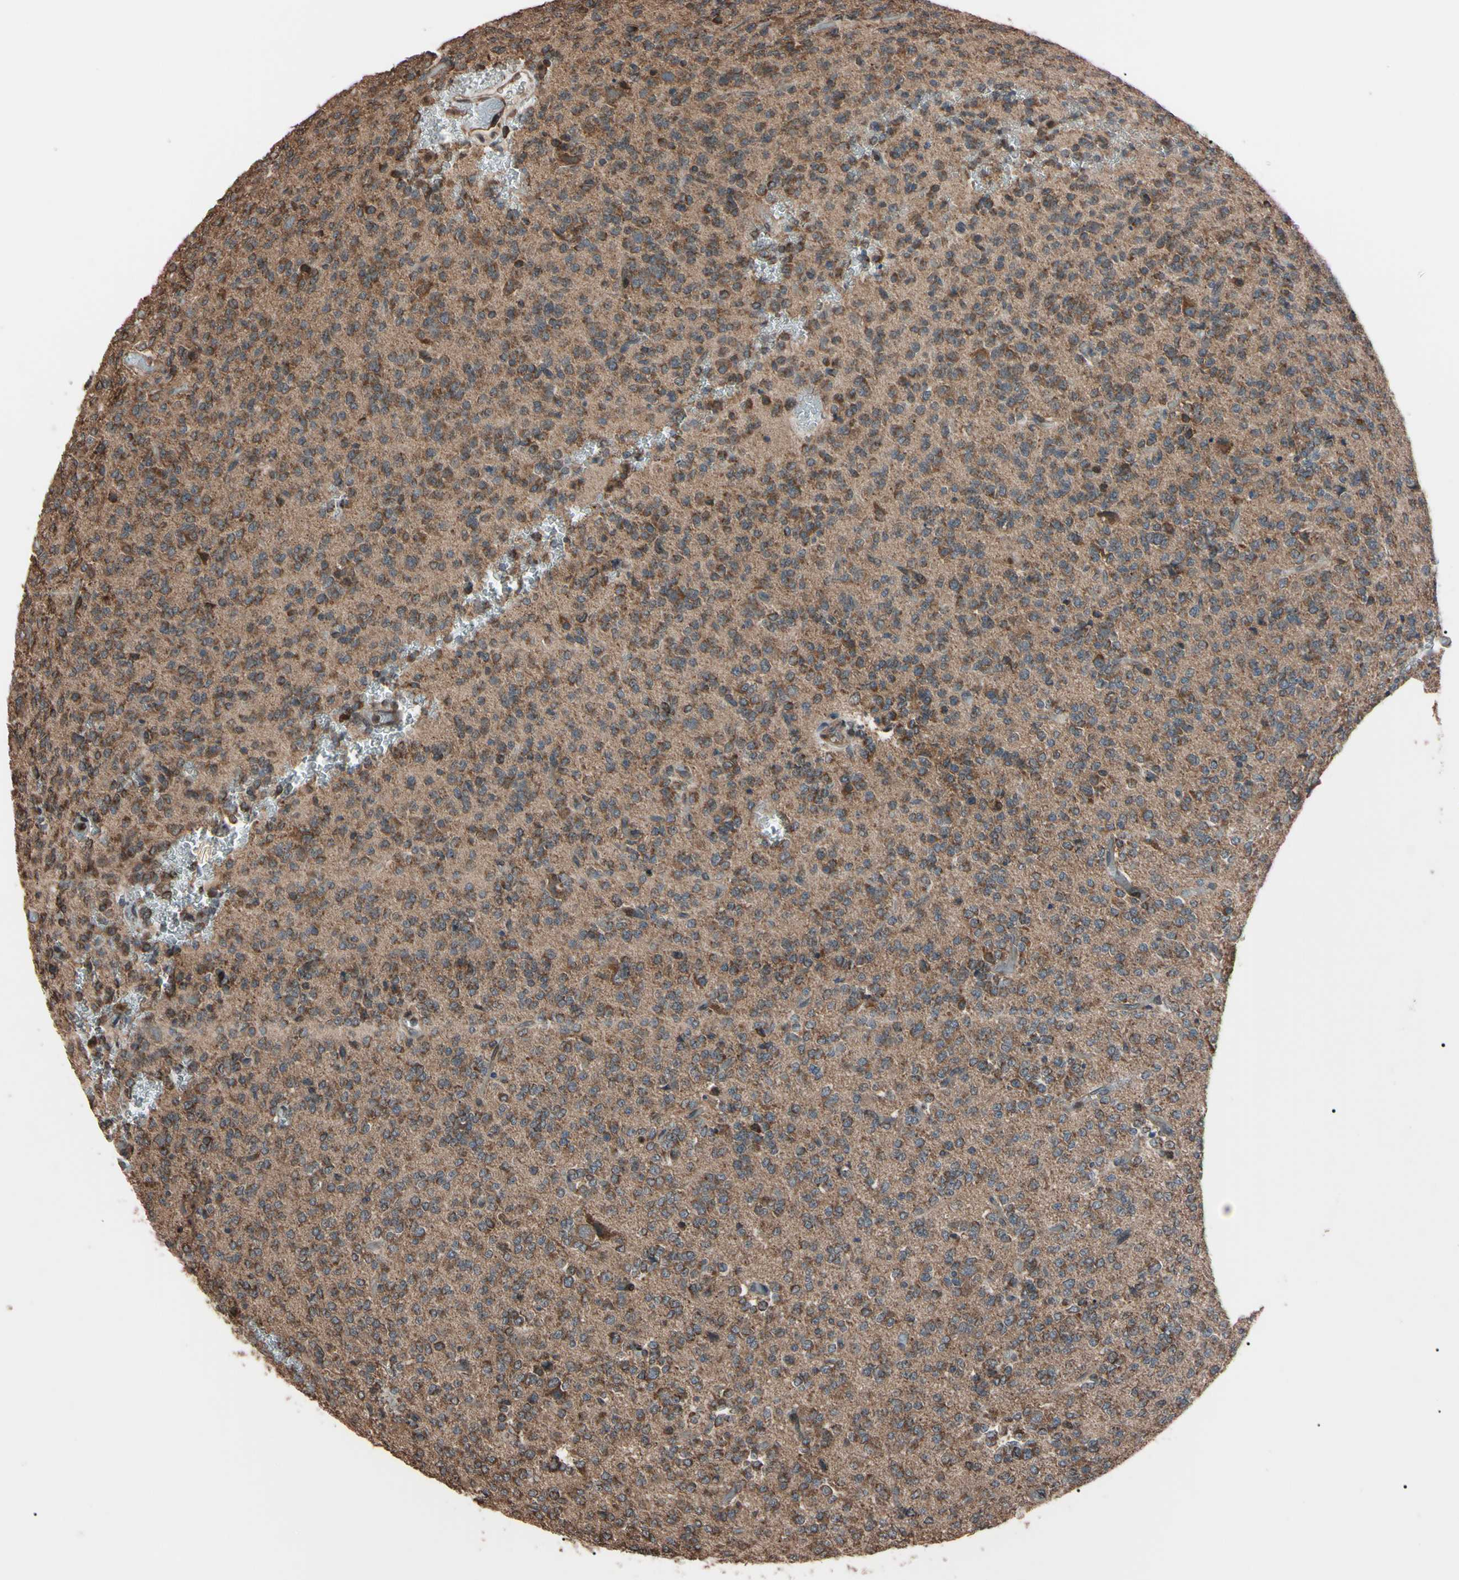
{"staining": {"intensity": "moderate", "quantity": "<25%", "location": "cytoplasmic/membranous"}, "tissue": "glioma", "cell_type": "Tumor cells", "image_type": "cancer", "snomed": [{"axis": "morphology", "description": "Glioma, malignant, Low grade"}, {"axis": "topography", "description": "Brain"}], "caption": "Glioma stained with a protein marker demonstrates moderate staining in tumor cells.", "gene": "TNFRSF1A", "patient": {"sex": "male", "age": 38}}